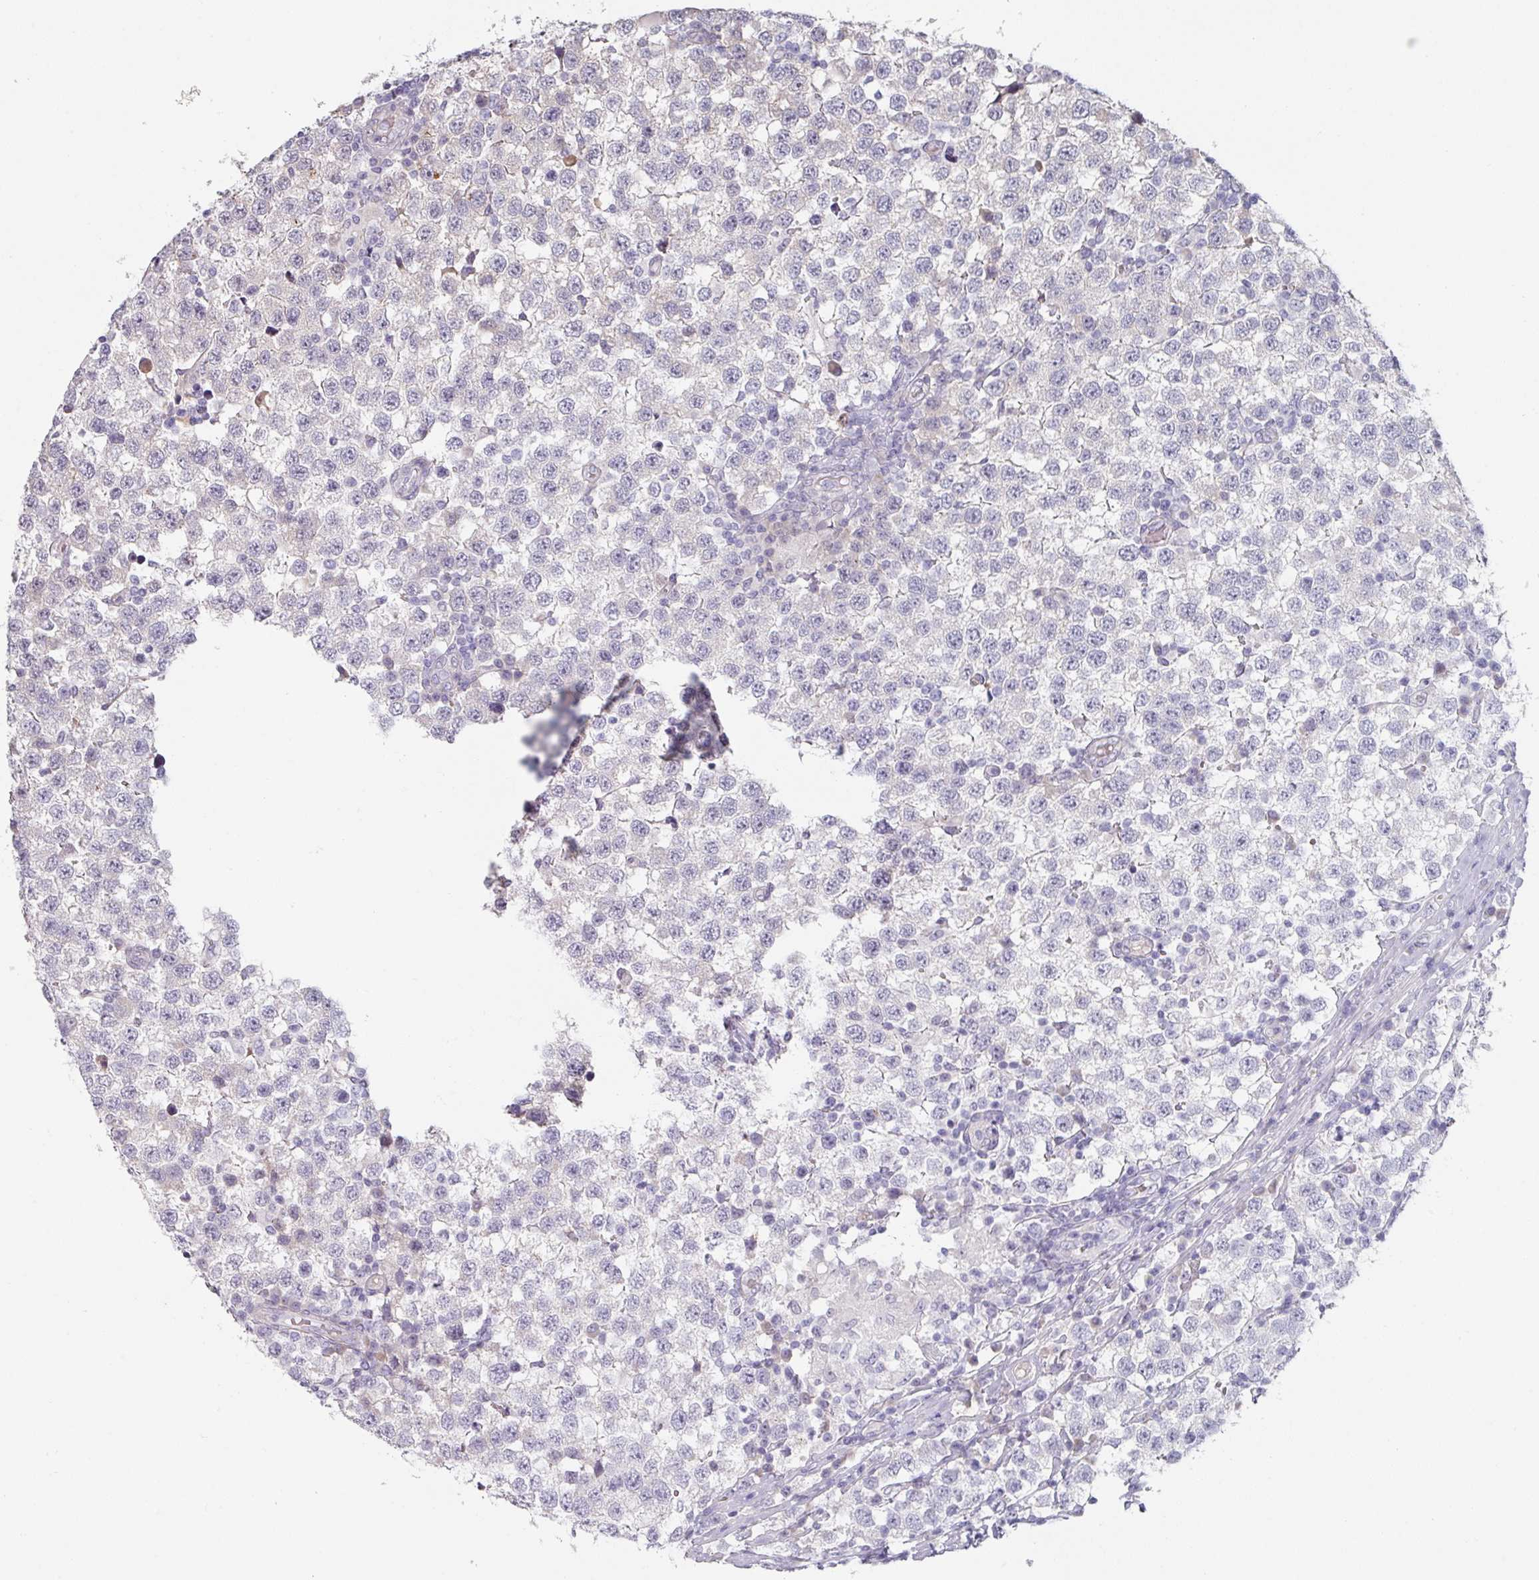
{"staining": {"intensity": "negative", "quantity": "none", "location": "none"}, "tissue": "testis cancer", "cell_type": "Tumor cells", "image_type": "cancer", "snomed": [{"axis": "morphology", "description": "Seminoma, NOS"}, {"axis": "topography", "description": "Testis"}], "caption": "Tumor cells are negative for protein expression in human testis cancer. (Brightfield microscopy of DAB (3,3'-diaminobenzidine) immunohistochemistry at high magnification).", "gene": "CEP78", "patient": {"sex": "male", "age": 34}}